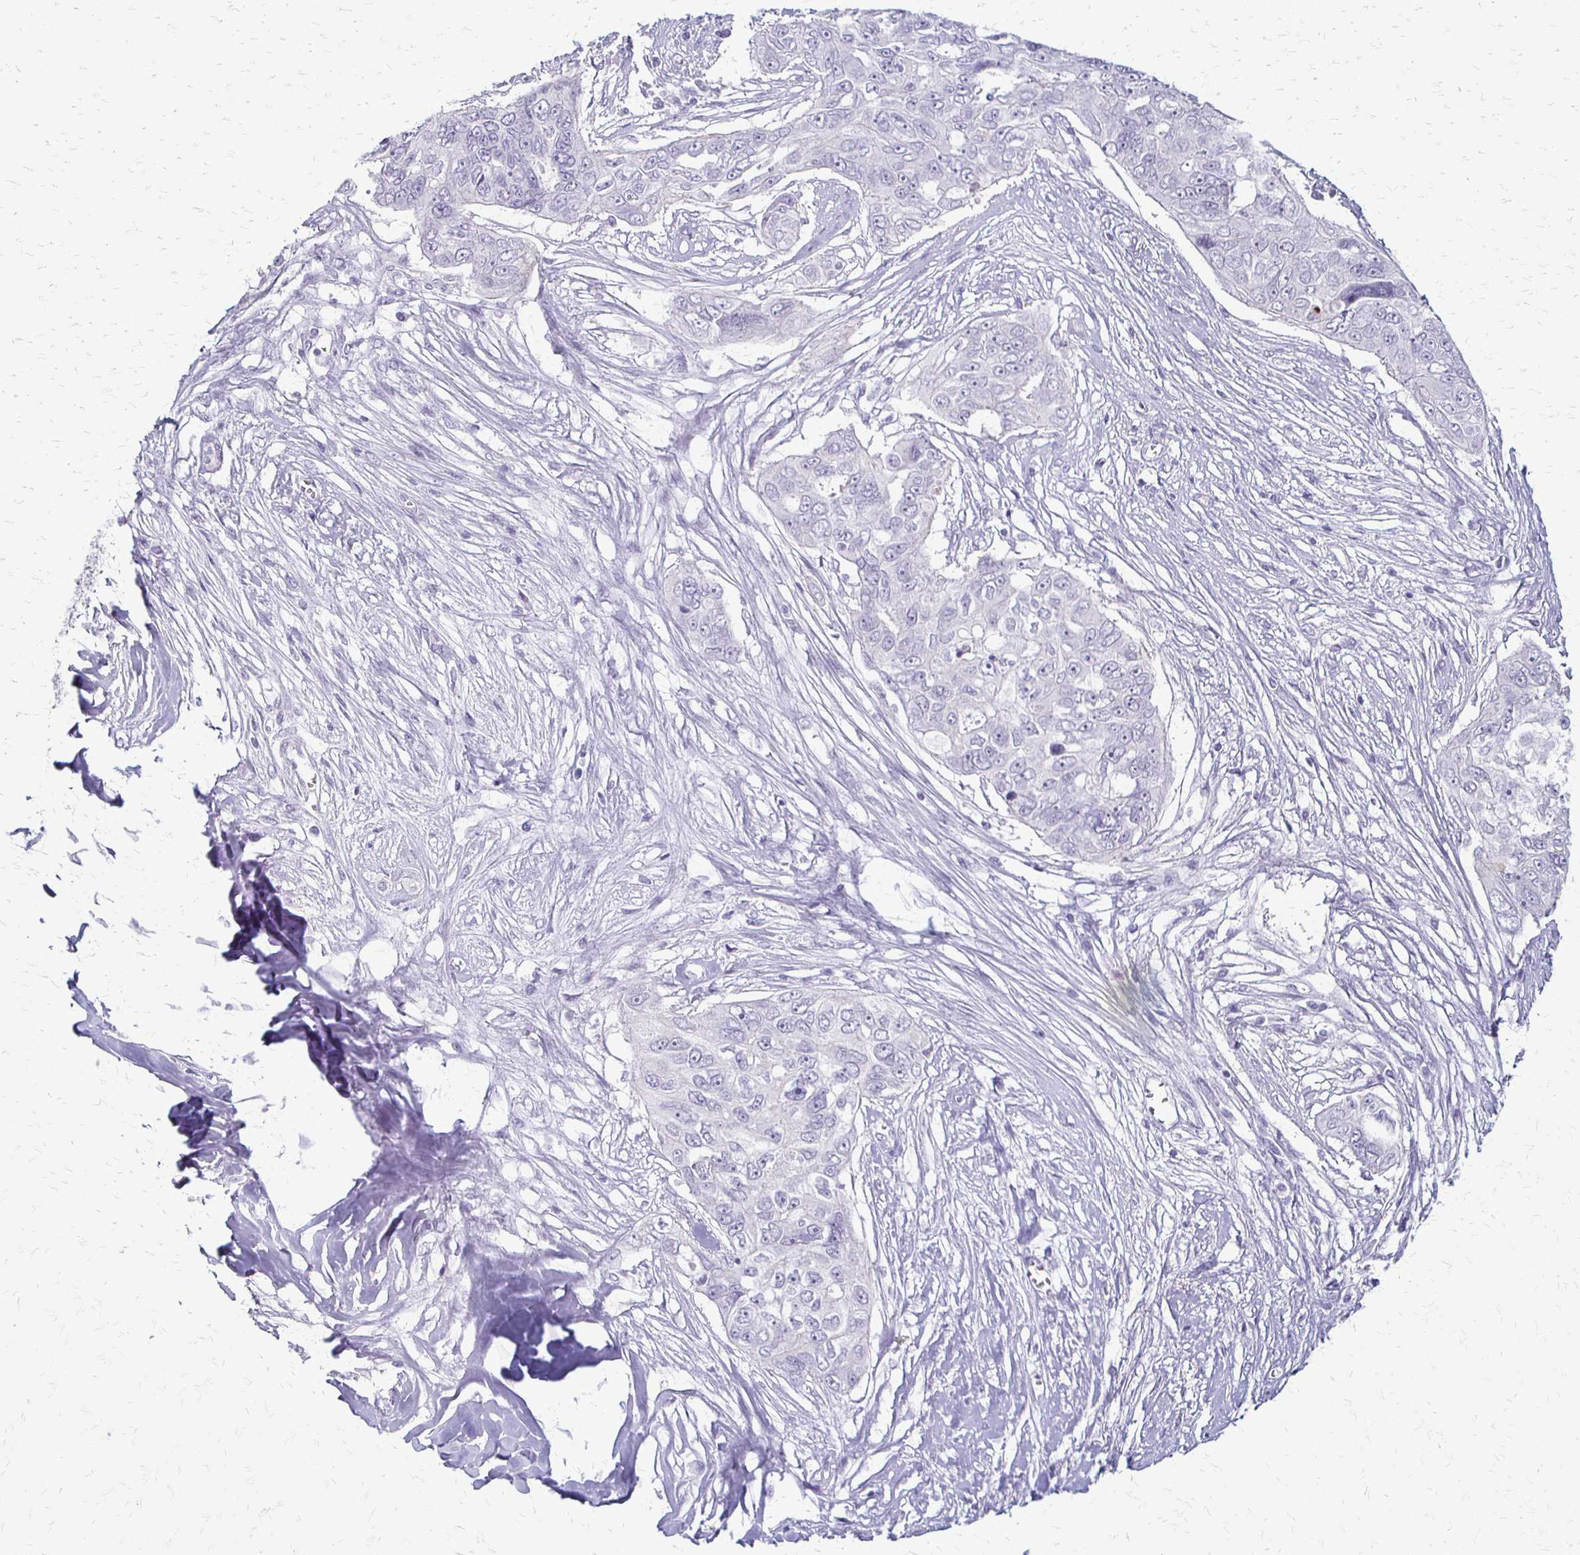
{"staining": {"intensity": "negative", "quantity": "none", "location": "none"}, "tissue": "ovarian cancer", "cell_type": "Tumor cells", "image_type": "cancer", "snomed": [{"axis": "morphology", "description": "Carcinoma, endometroid"}, {"axis": "topography", "description": "Ovary"}], "caption": "DAB immunohistochemical staining of ovarian endometroid carcinoma shows no significant positivity in tumor cells.", "gene": "ACP5", "patient": {"sex": "female", "age": 70}}